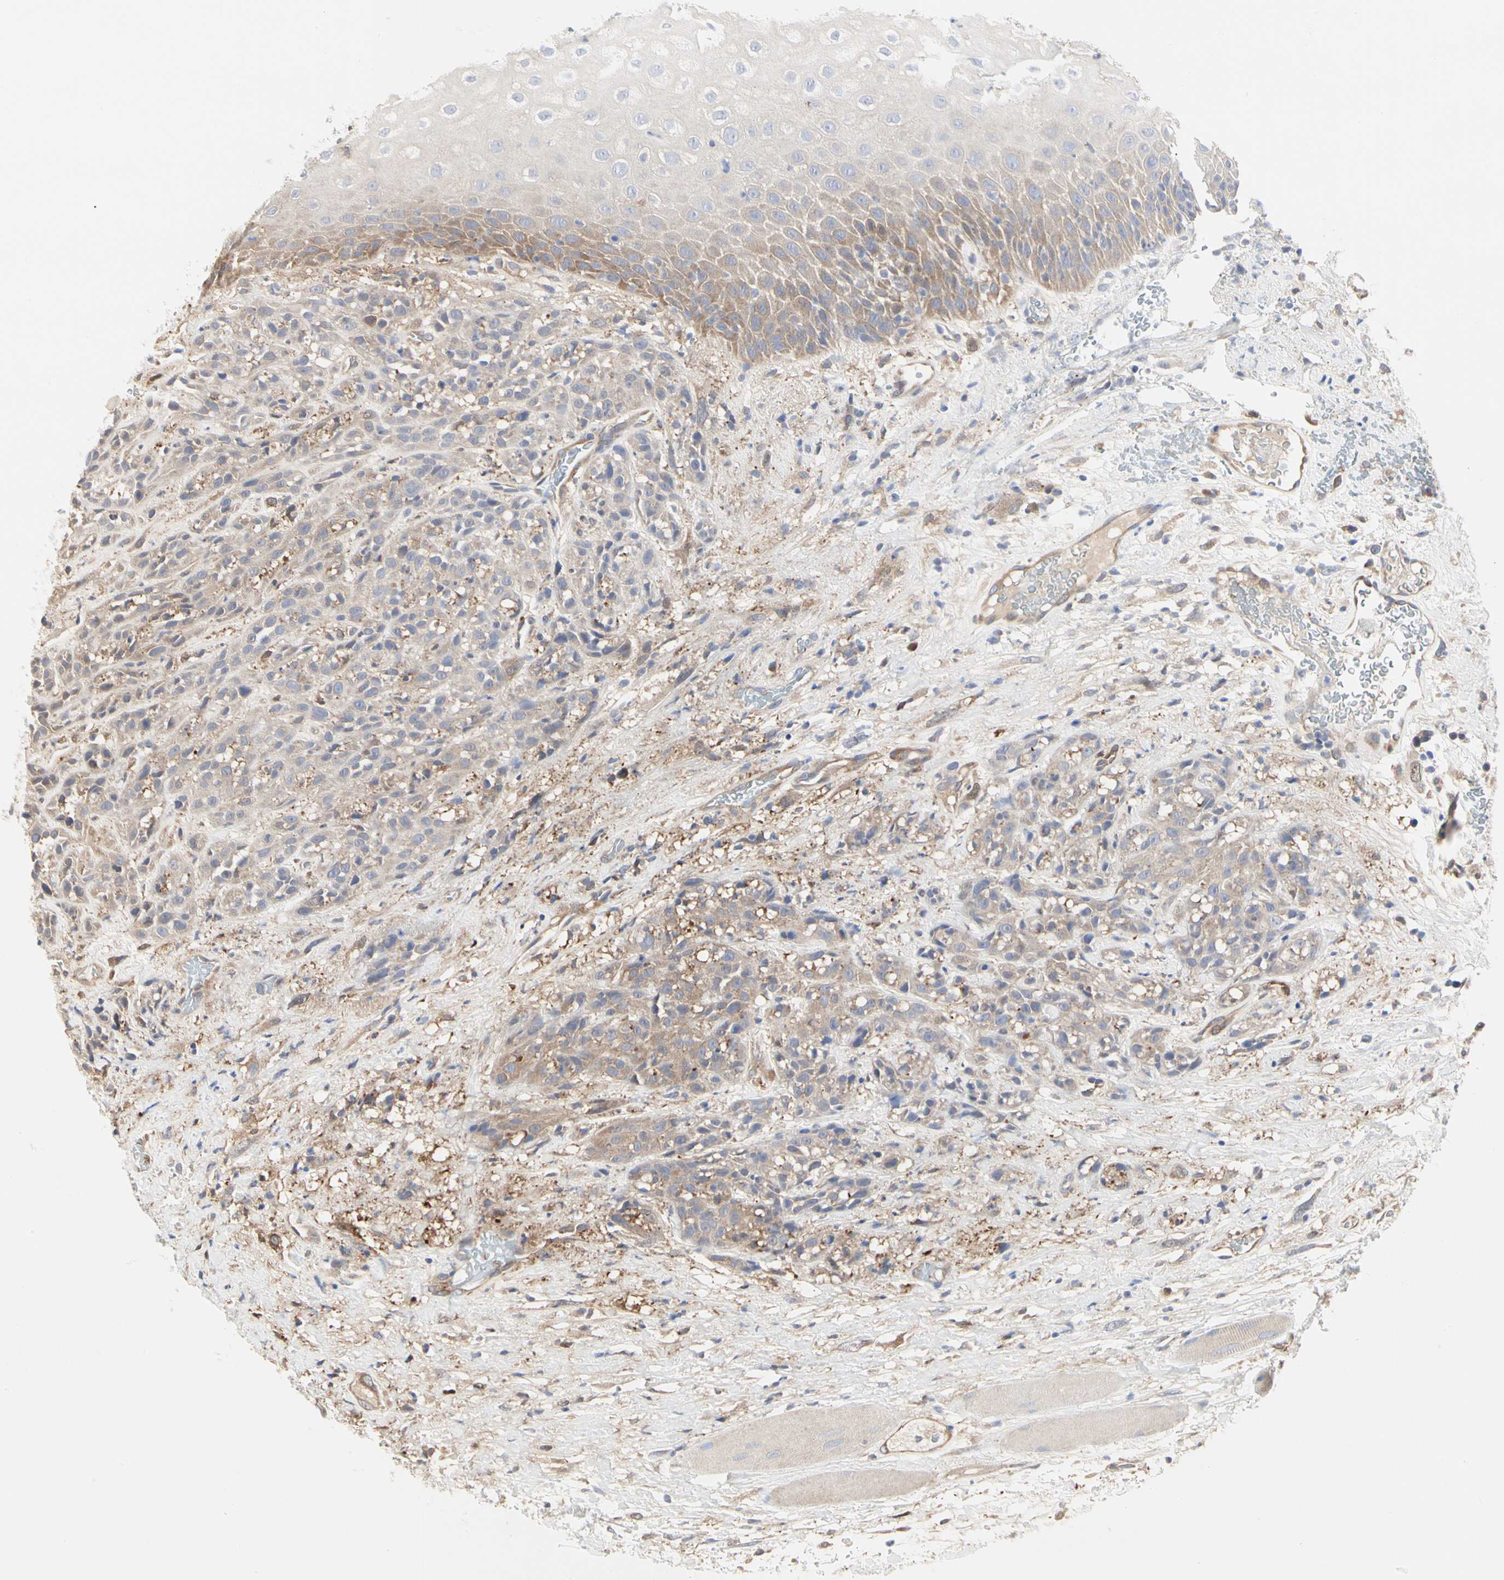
{"staining": {"intensity": "weak", "quantity": ">75%", "location": "cytoplasmic/membranous"}, "tissue": "head and neck cancer", "cell_type": "Tumor cells", "image_type": "cancer", "snomed": [{"axis": "morphology", "description": "Normal tissue, NOS"}, {"axis": "morphology", "description": "Squamous cell carcinoma, NOS"}, {"axis": "topography", "description": "Cartilage tissue"}, {"axis": "topography", "description": "Head-Neck"}], "caption": "Protein expression analysis of squamous cell carcinoma (head and neck) displays weak cytoplasmic/membranous positivity in about >75% of tumor cells.", "gene": "C3orf52", "patient": {"sex": "male", "age": 62}}